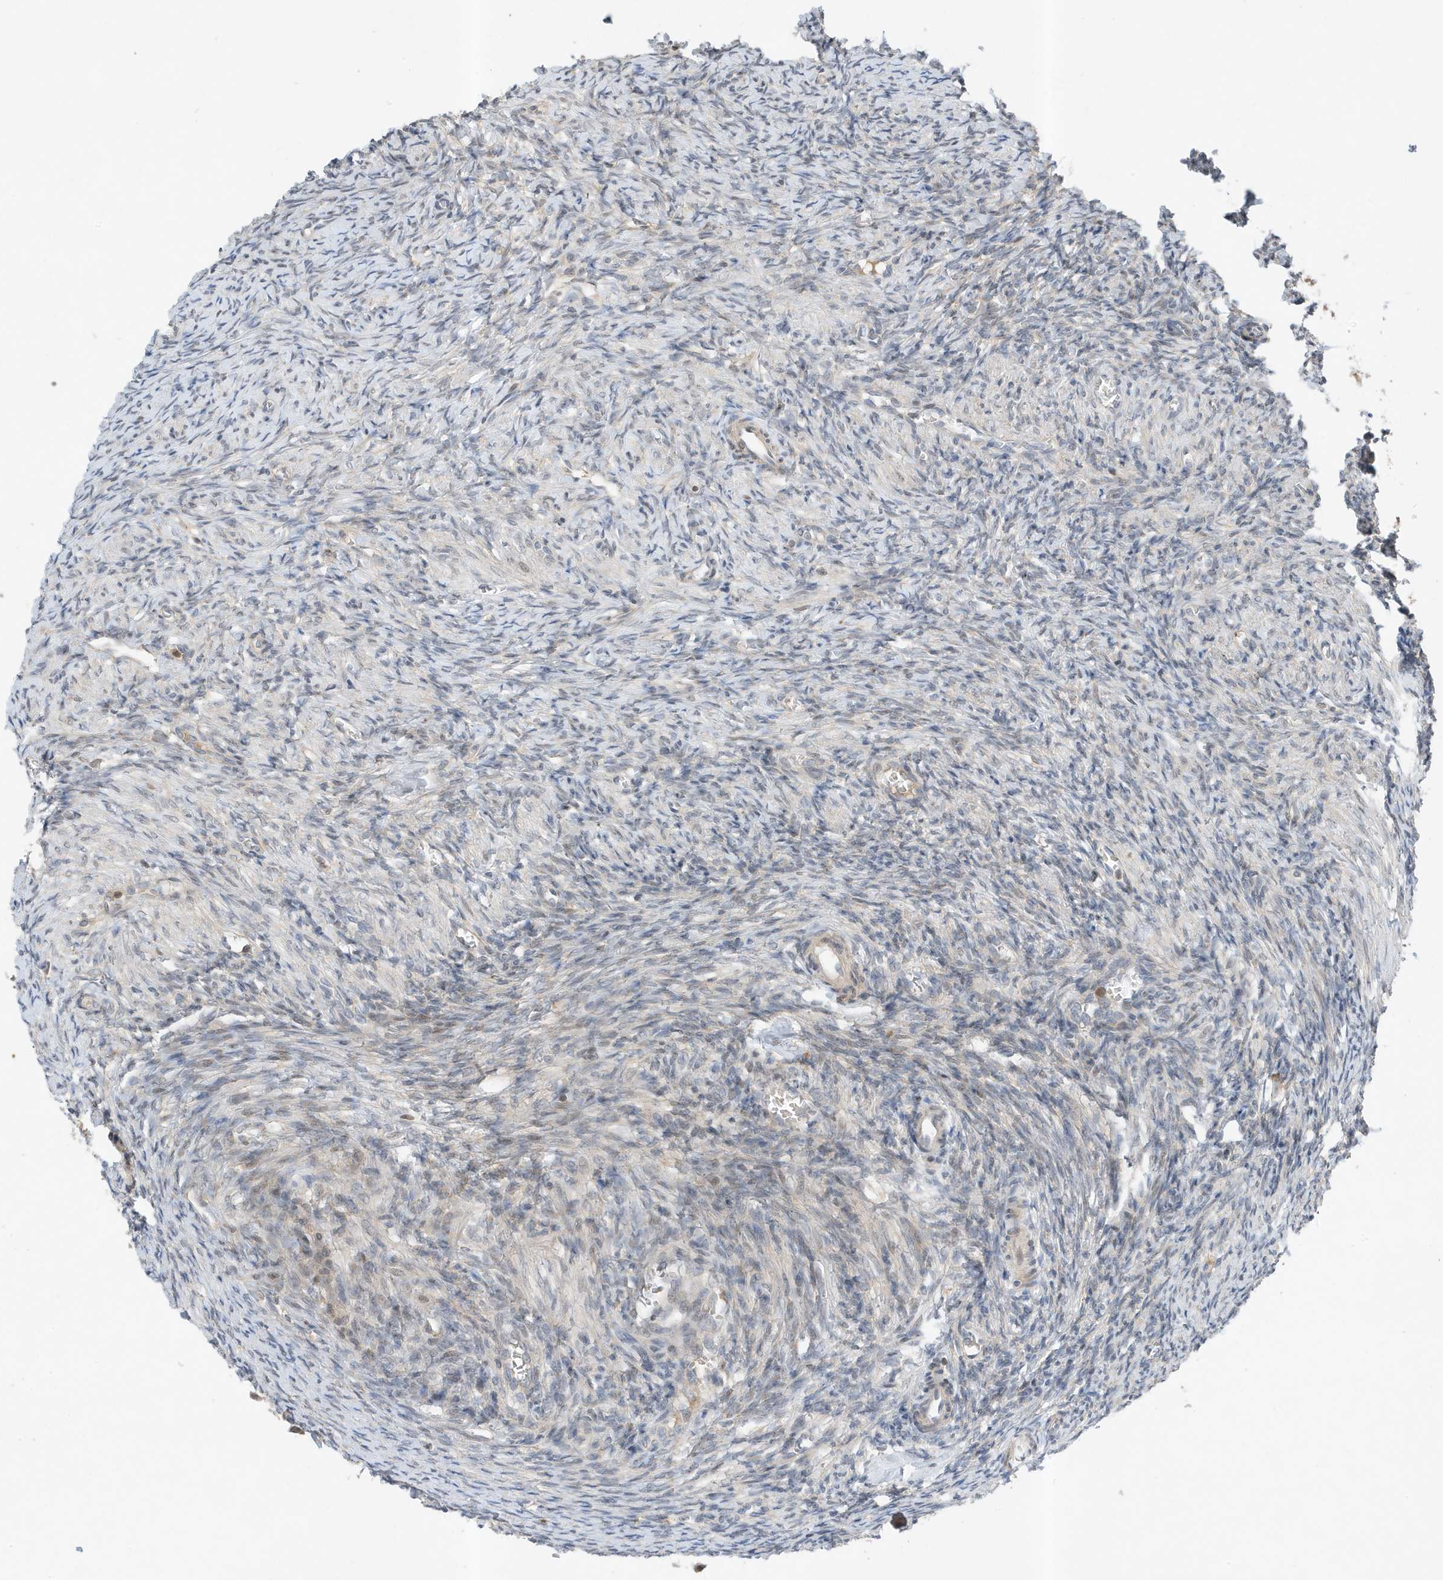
{"staining": {"intensity": "negative", "quantity": "none", "location": "none"}, "tissue": "ovary", "cell_type": "Ovarian stroma cells", "image_type": "normal", "snomed": [{"axis": "morphology", "description": "Normal tissue, NOS"}, {"axis": "topography", "description": "Ovary"}], "caption": "There is no significant positivity in ovarian stroma cells of ovary.", "gene": "MAST3", "patient": {"sex": "female", "age": 27}}